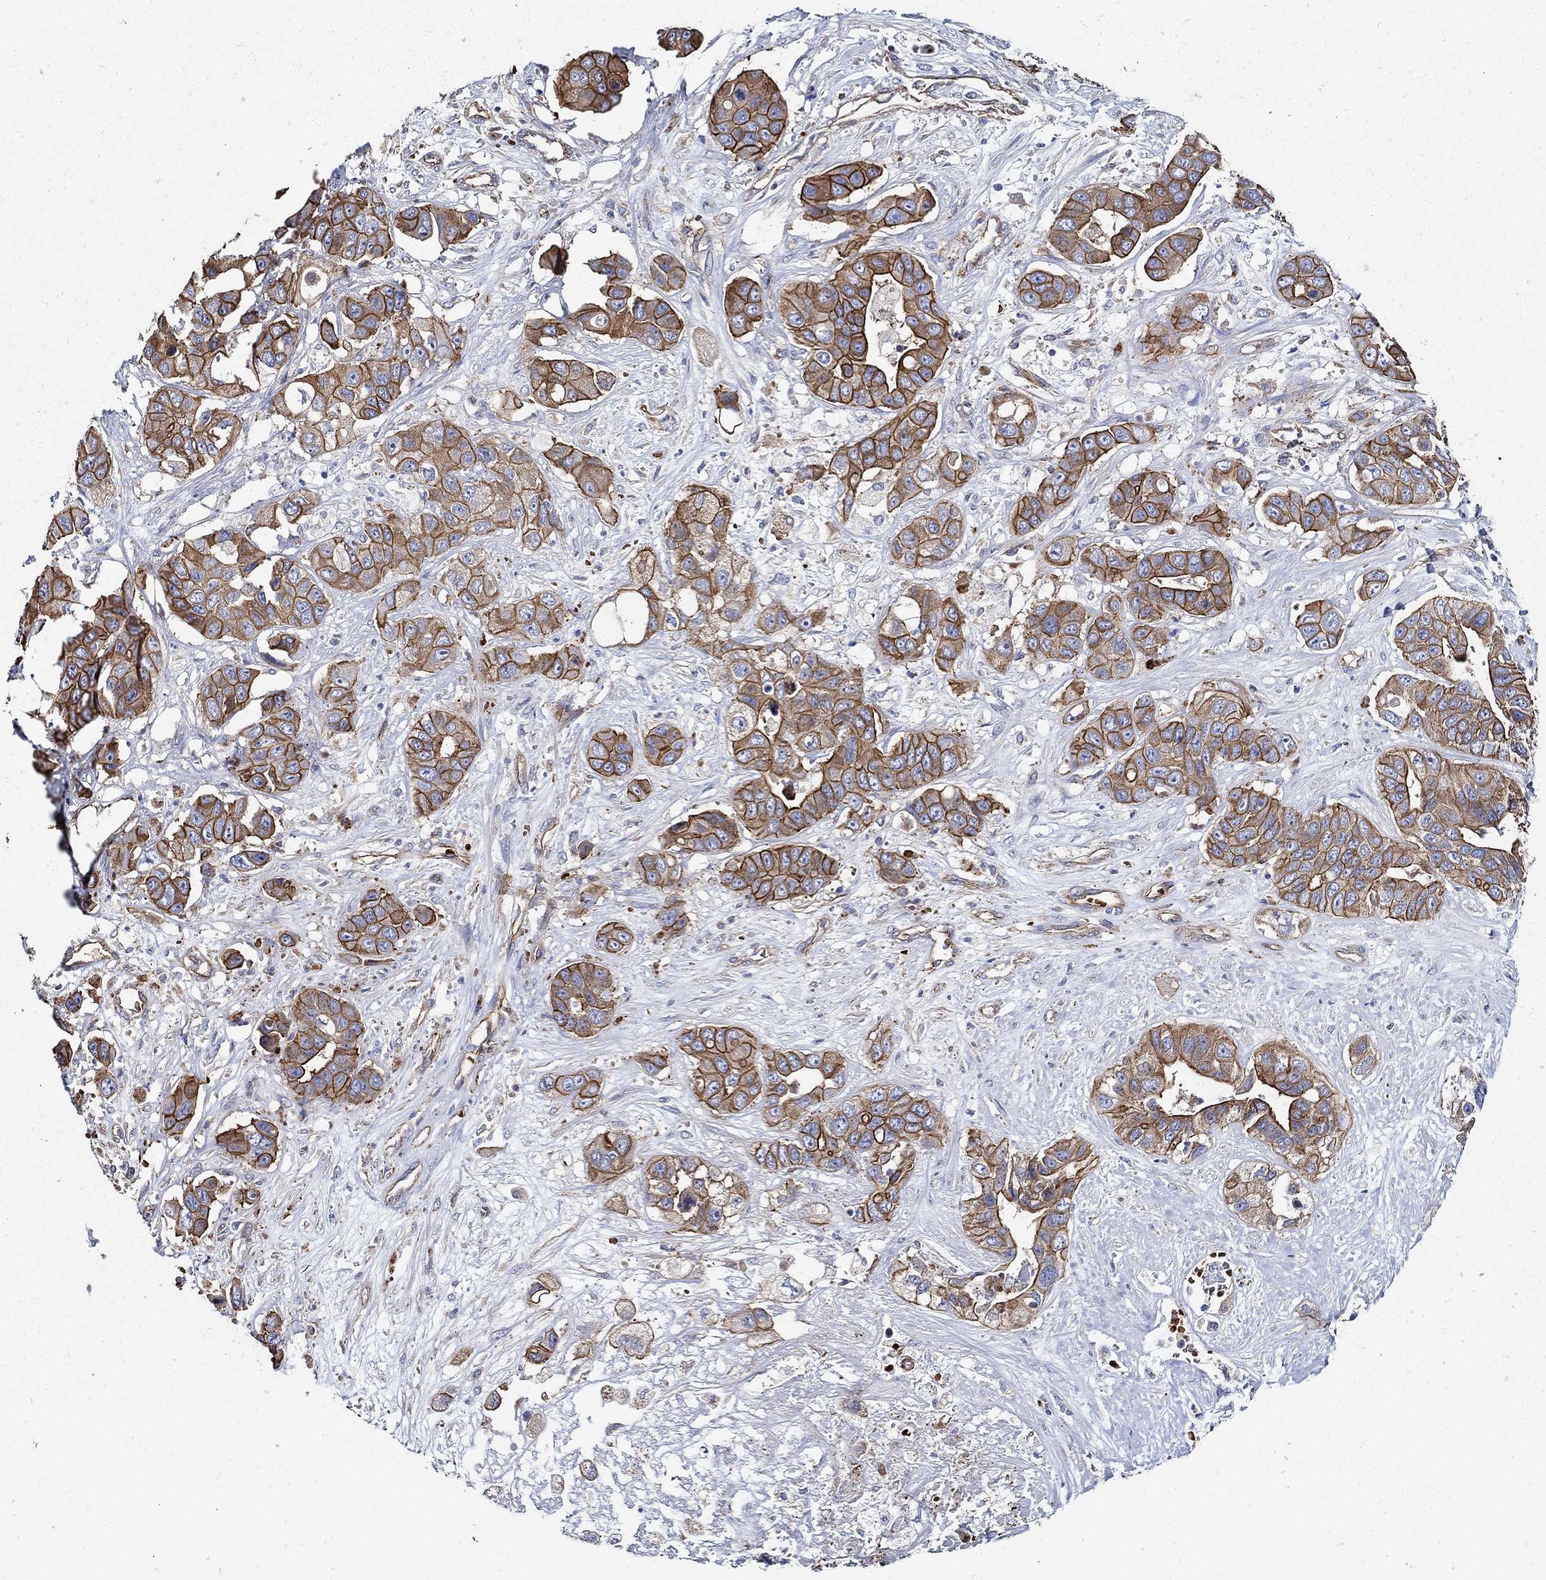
{"staining": {"intensity": "strong", "quantity": ">75%", "location": "cytoplasmic/membranous"}, "tissue": "liver cancer", "cell_type": "Tumor cells", "image_type": "cancer", "snomed": [{"axis": "morphology", "description": "Cholangiocarcinoma"}, {"axis": "topography", "description": "Liver"}], "caption": "Brown immunohistochemical staining in human cholangiocarcinoma (liver) displays strong cytoplasmic/membranous staining in approximately >75% of tumor cells.", "gene": "APBB3", "patient": {"sex": "female", "age": 52}}